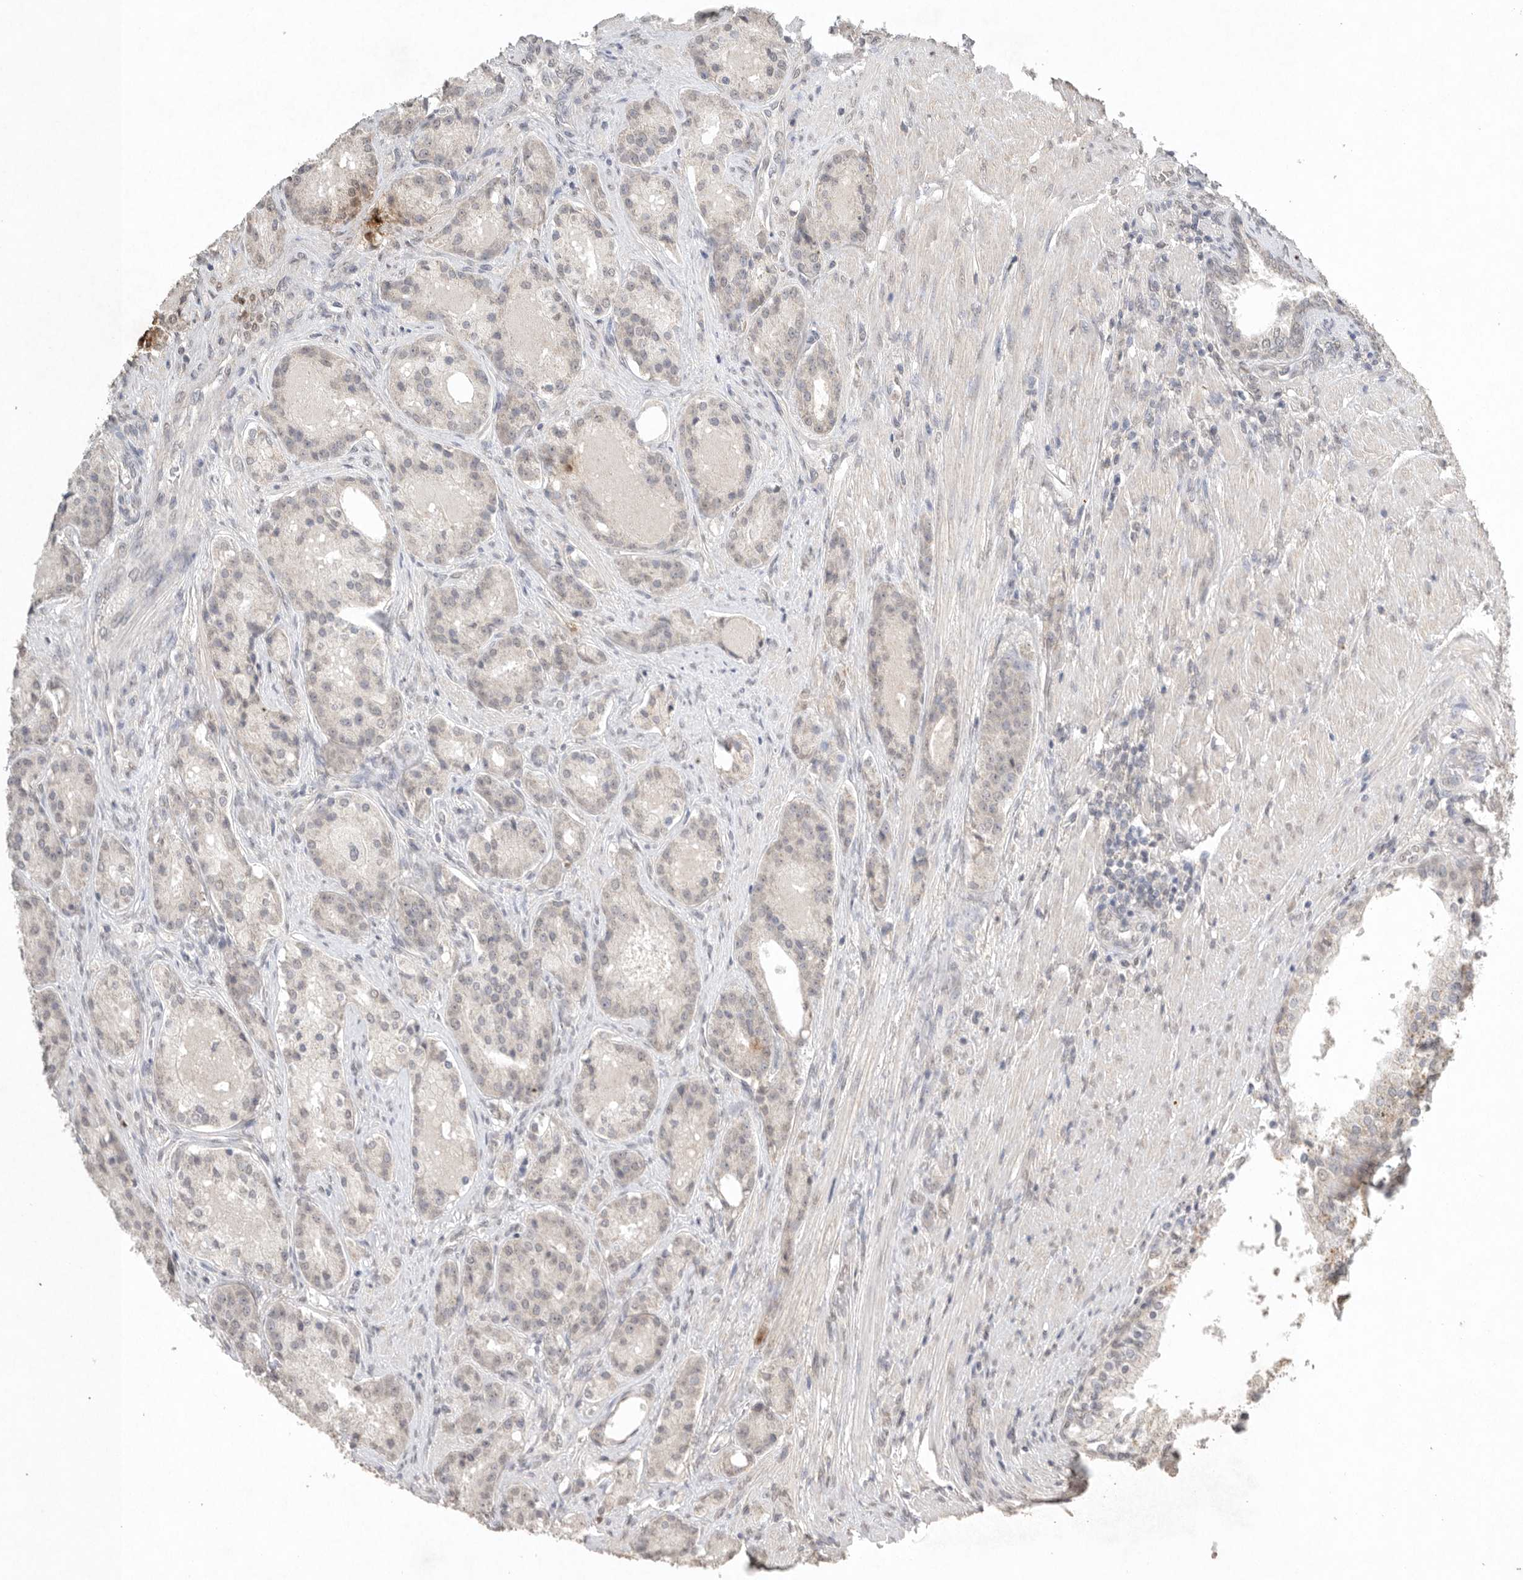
{"staining": {"intensity": "negative", "quantity": "none", "location": "none"}, "tissue": "prostate cancer", "cell_type": "Tumor cells", "image_type": "cancer", "snomed": [{"axis": "morphology", "description": "Adenocarcinoma, High grade"}, {"axis": "topography", "description": "Prostate"}], "caption": "Immunohistochemical staining of human prostate cancer (adenocarcinoma (high-grade)) reveals no significant expression in tumor cells.", "gene": "KLK5", "patient": {"sex": "male", "age": 60}}